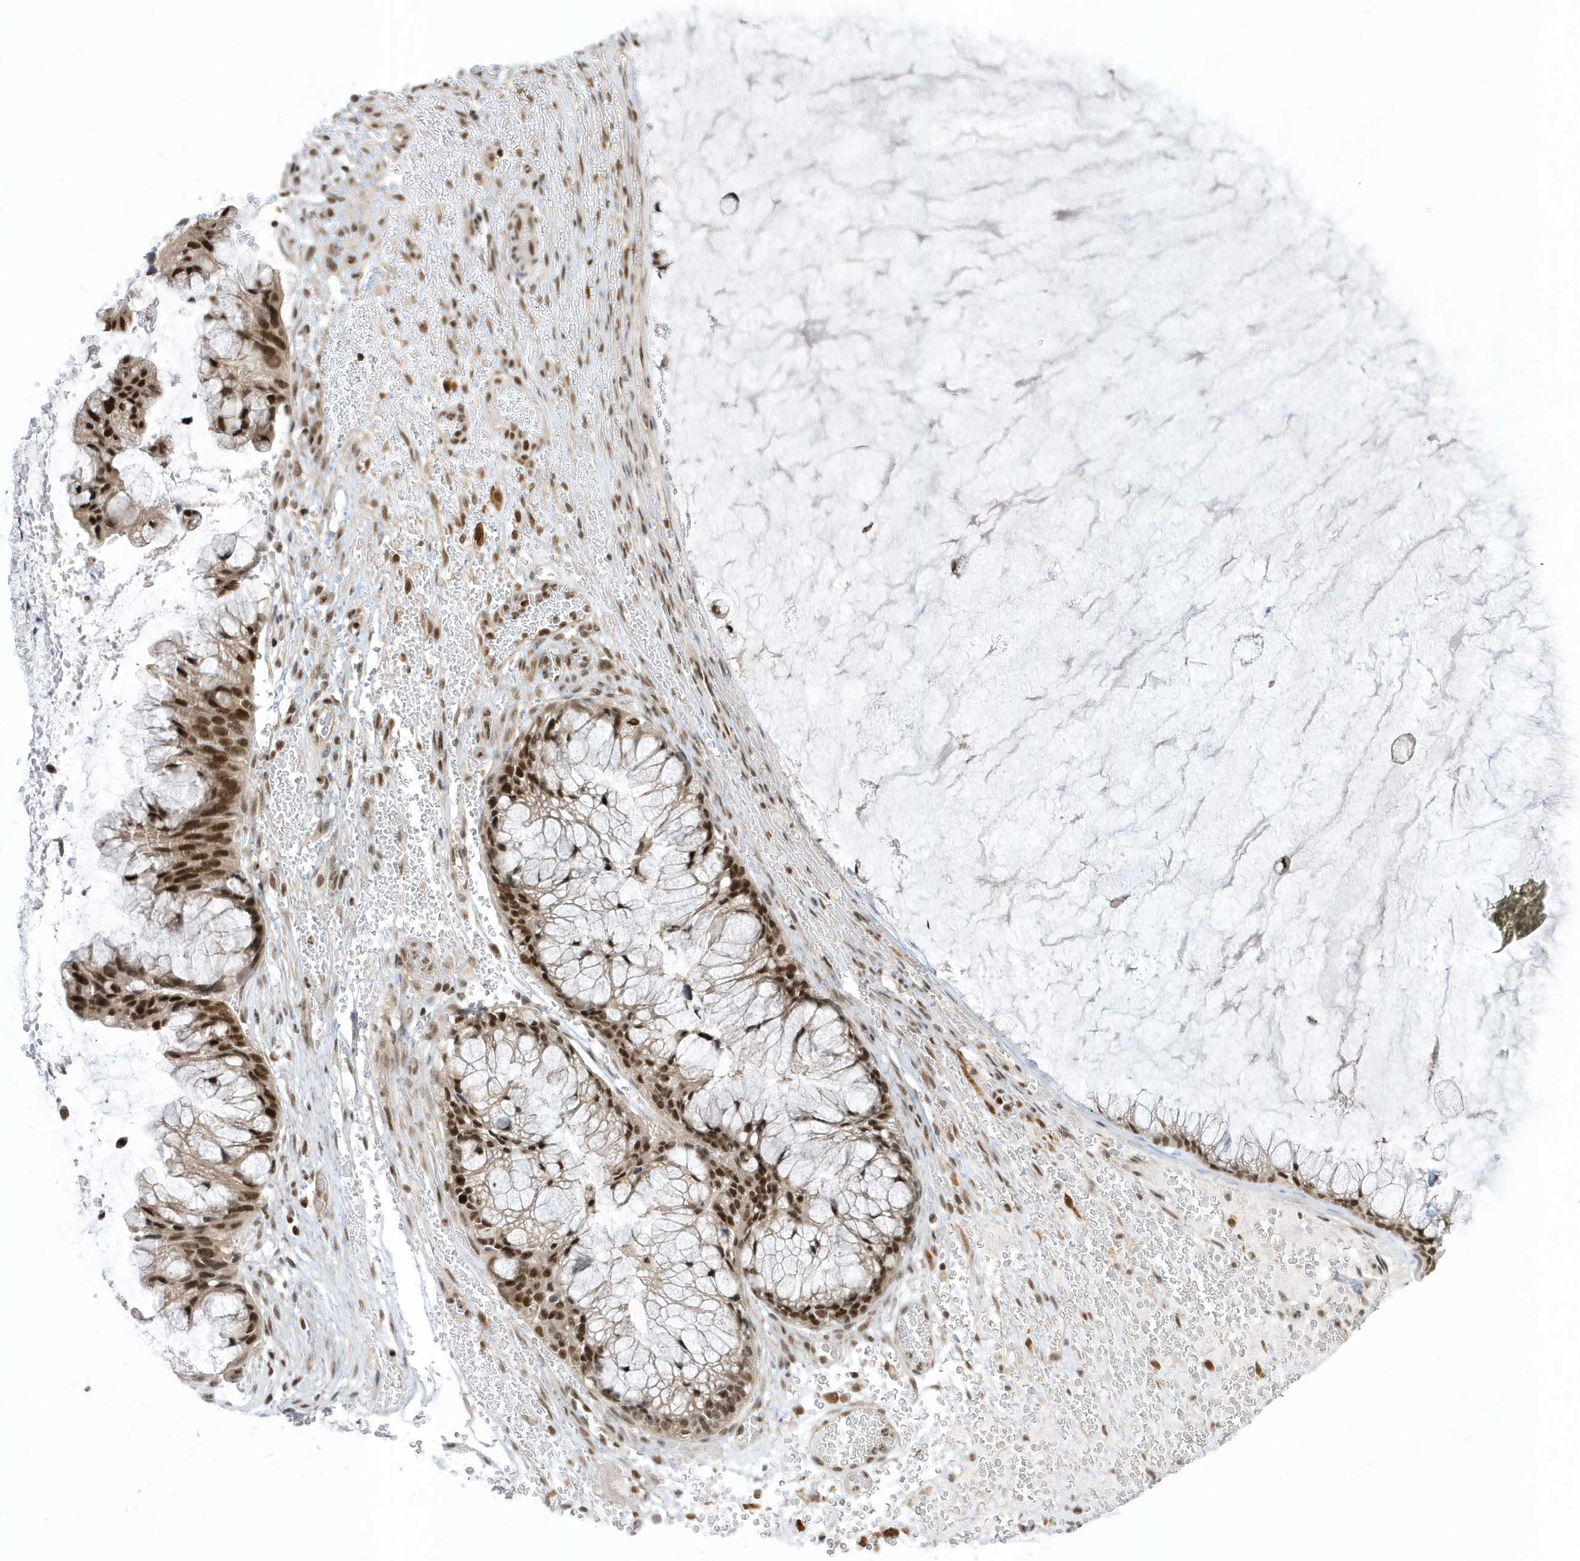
{"staining": {"intensity": "moderate", "quantity": ">75%", "location": "nuclear"}, "tissue": "ovarian cancer", "cell_type": "Tumor cells", "image_type": "cancer", "snomed": [{"axis": "morphology", "description": "Cystadenocarcinoma, mucinous, NOS"}, {"axis": "topography", "description": "Ovary"}], "caption": "A high-resolution histopathology image shows IHC staining of ovarian cancer (mucinous cystadenocarcinoma), which demonstrates moderate nuclear positivity in about >75% of tumor cells.", "gene": "ZNF740", "patient": {"sex": "female", "age": 37}}